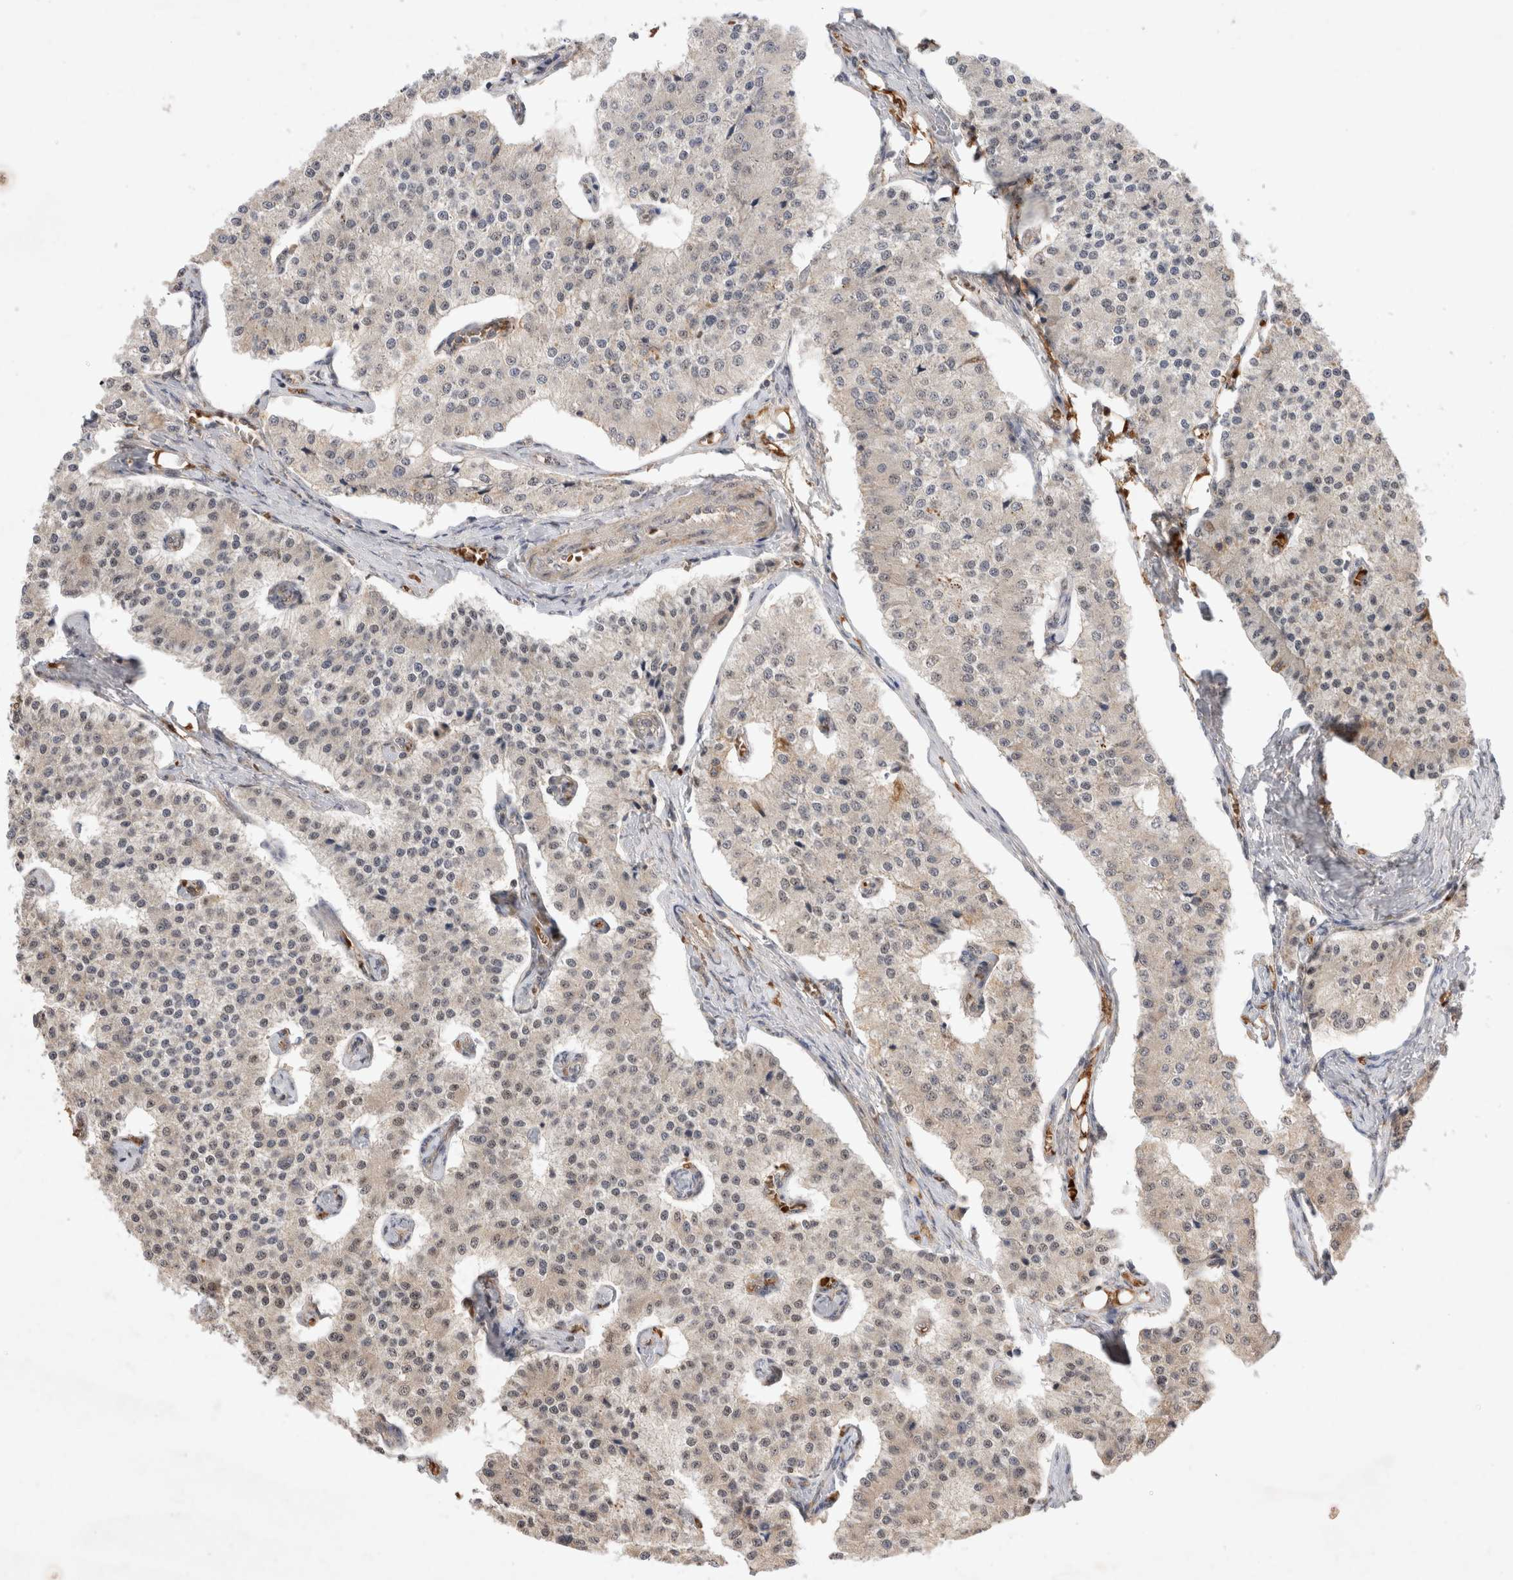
{"staining": {"intensity": "negative", "quantity": "none", "location": "none"}, "tissue": "carcinoid", "cell_type": "Tumor cells", "image_type": "cancer", "snomed": [{"axis": "morphology", "description": "Carcinoid, malignant, NOS"}, {"axis": "topography", "description": "Colon"}], "caption": "Immunohistochemistry (IHC) of human carcinoid (malignant) demonstrates no positivity in tumor cells.", "gene": "FAM221A", "patient": {"sex": "female", "age": 52}}